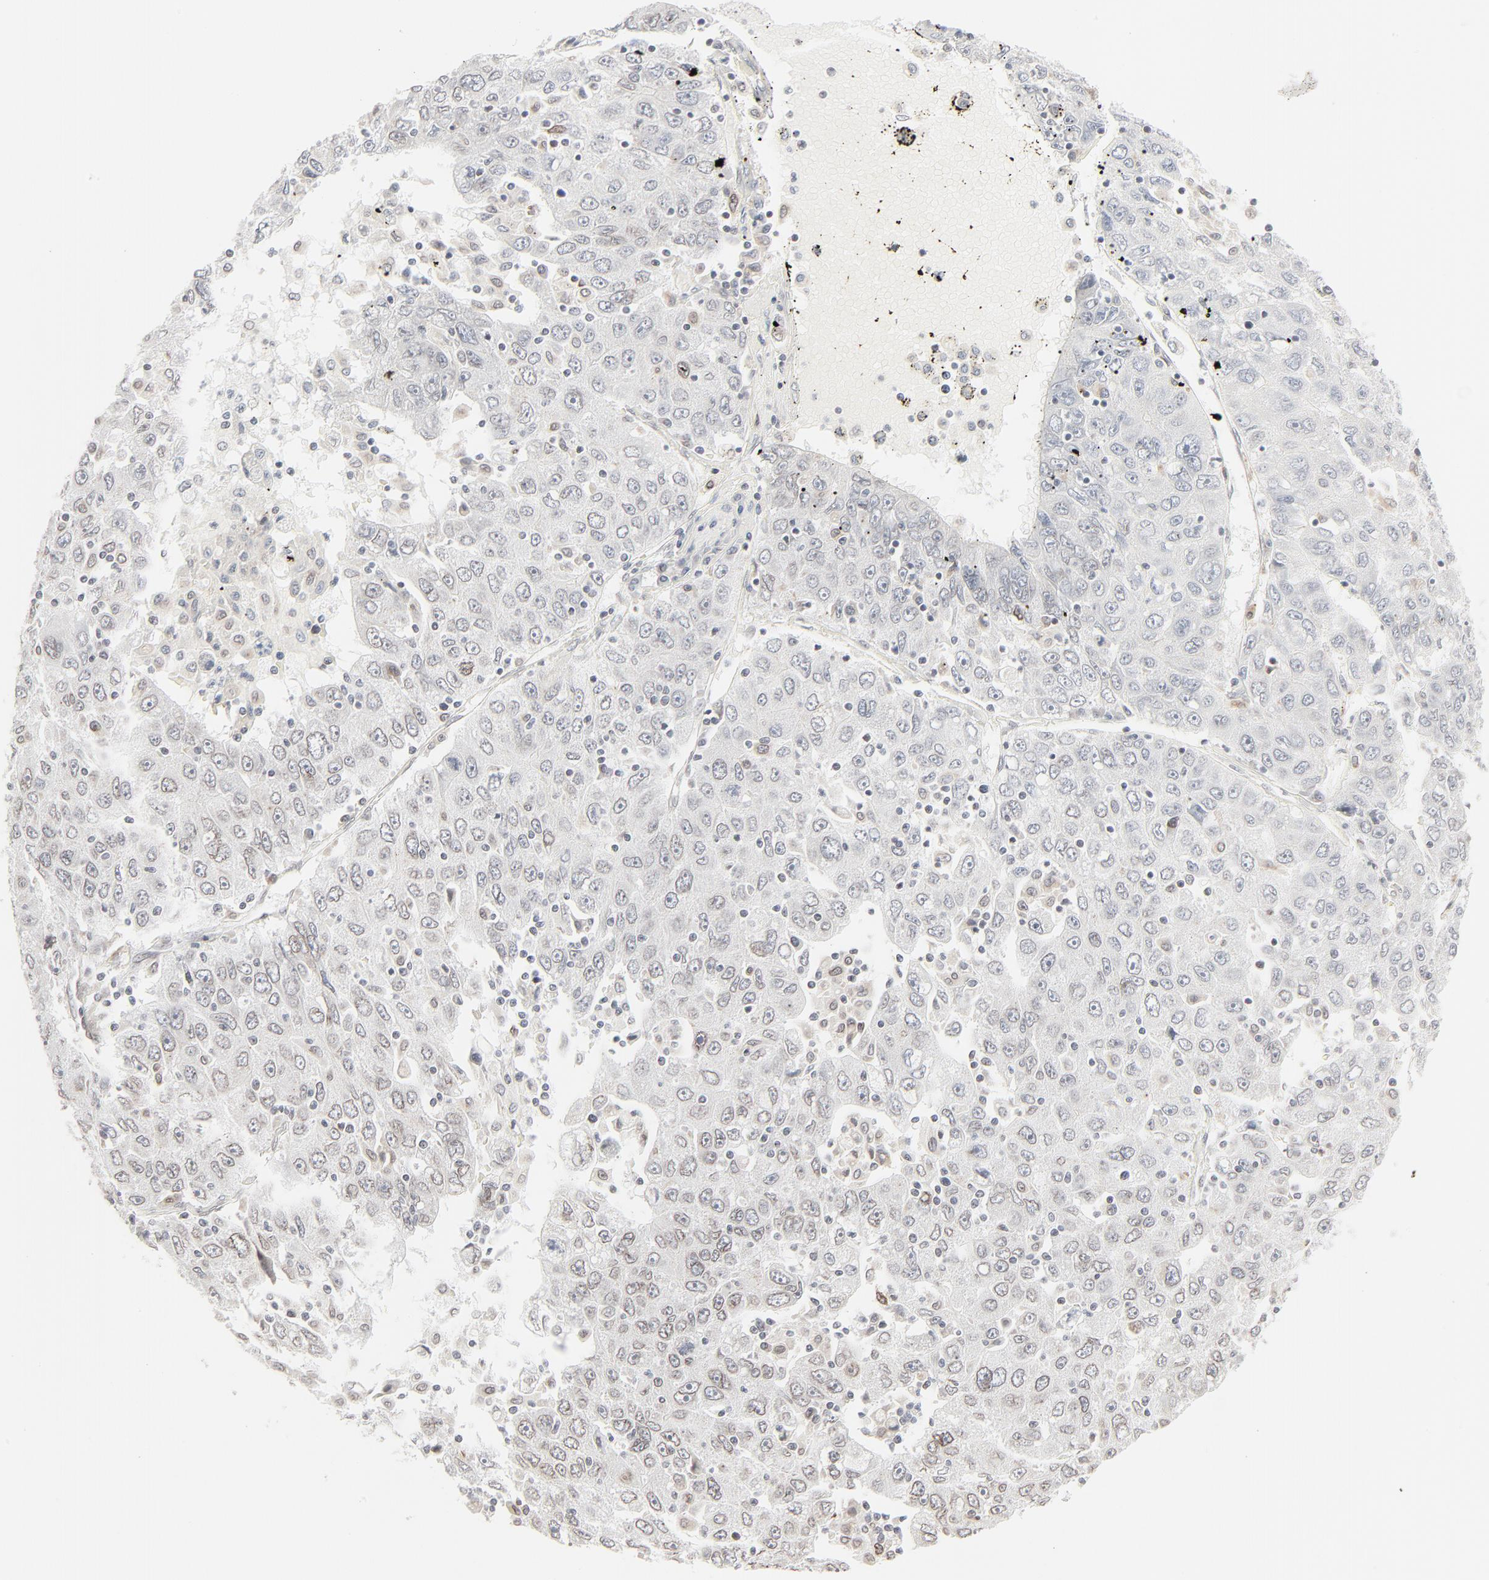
{"staining": {"intensity": "weak", "quantity": "<25%", "location": "cytoplasmic/membranous,nuclear"}, "tissue": "liver cancer", "cell_type": "Tumor cells", "image_type": "cancer", "snomed": [{"axis": "morphology", "description": "Carcinoma, Hepatocellular, NOS"}, {"axis": "topography", "description": "Liver"}], "caption": "IHC photomicrograph of neoplastic tissue: human liver cancer stained with DAB (3,3'-diaminobenzidine) exhibits no significant protein expression in tumor cells. (DAB immunohistochemistry visualized using brightfield microscopy, high magnification).", "gene": "MAD1L1", "patient": {"sex": "male", "age": 49}}